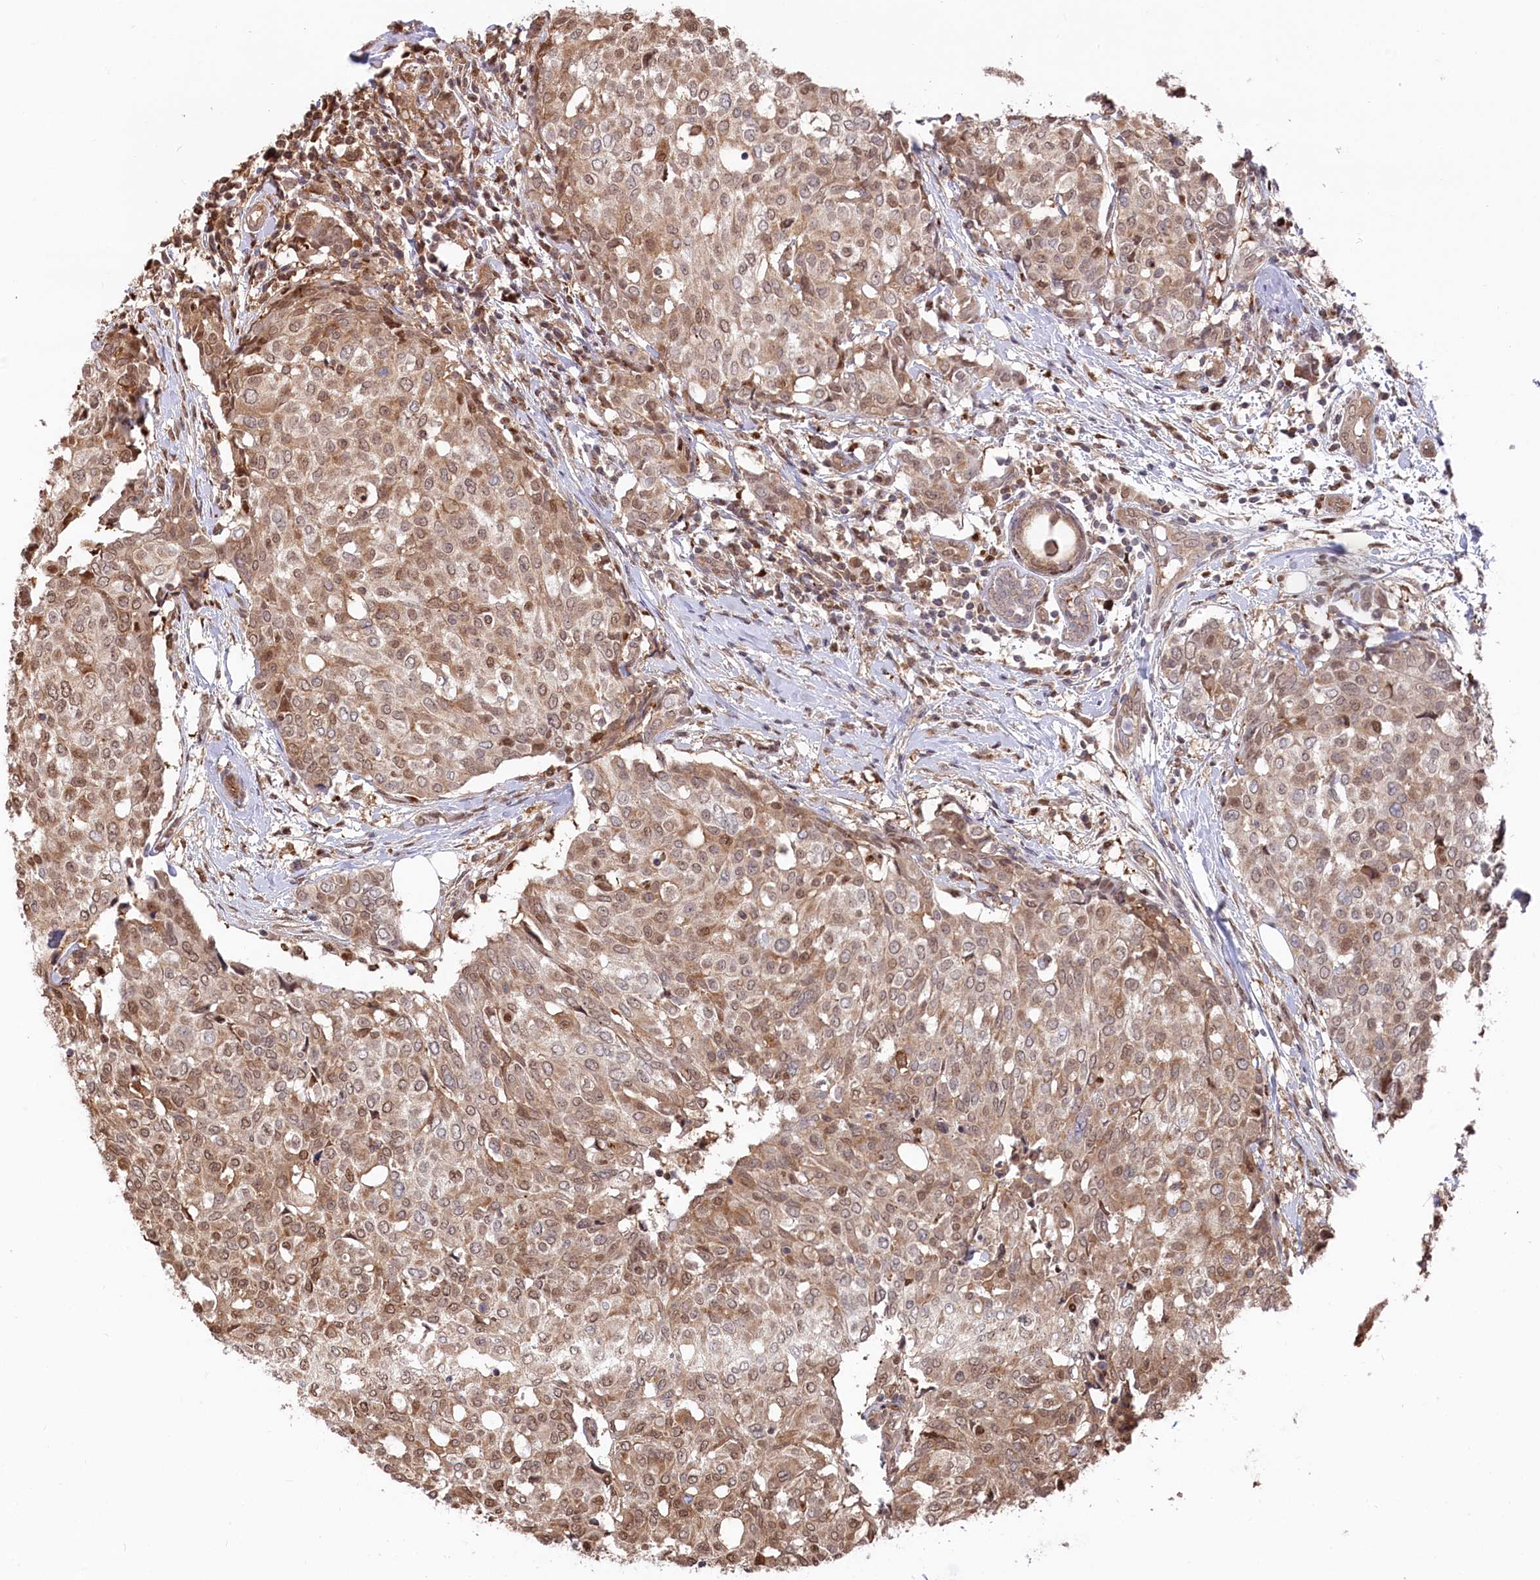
{"staining": {"intensity": "moderate", "quantity": "25%-75%", "location": "cytoplasmic/membranous,nuclear"}, "tissue": "breast cancer", "cell_type": "Tumor cells", "image_type": "cancer", "snomed": [{"axis": "morphology", "description": "Lobular carcinoma"}, {"axis": "topography", "description": "Breast"}], "caption": "Tumor cells demonstrate moderate cytoplasmic/membranous and nuclear staining in approximately 25%-75% of cells in lobular carcinoma (breast).", "gene": "PSMA1", "patient": {"sex": "female", "age": 51}}